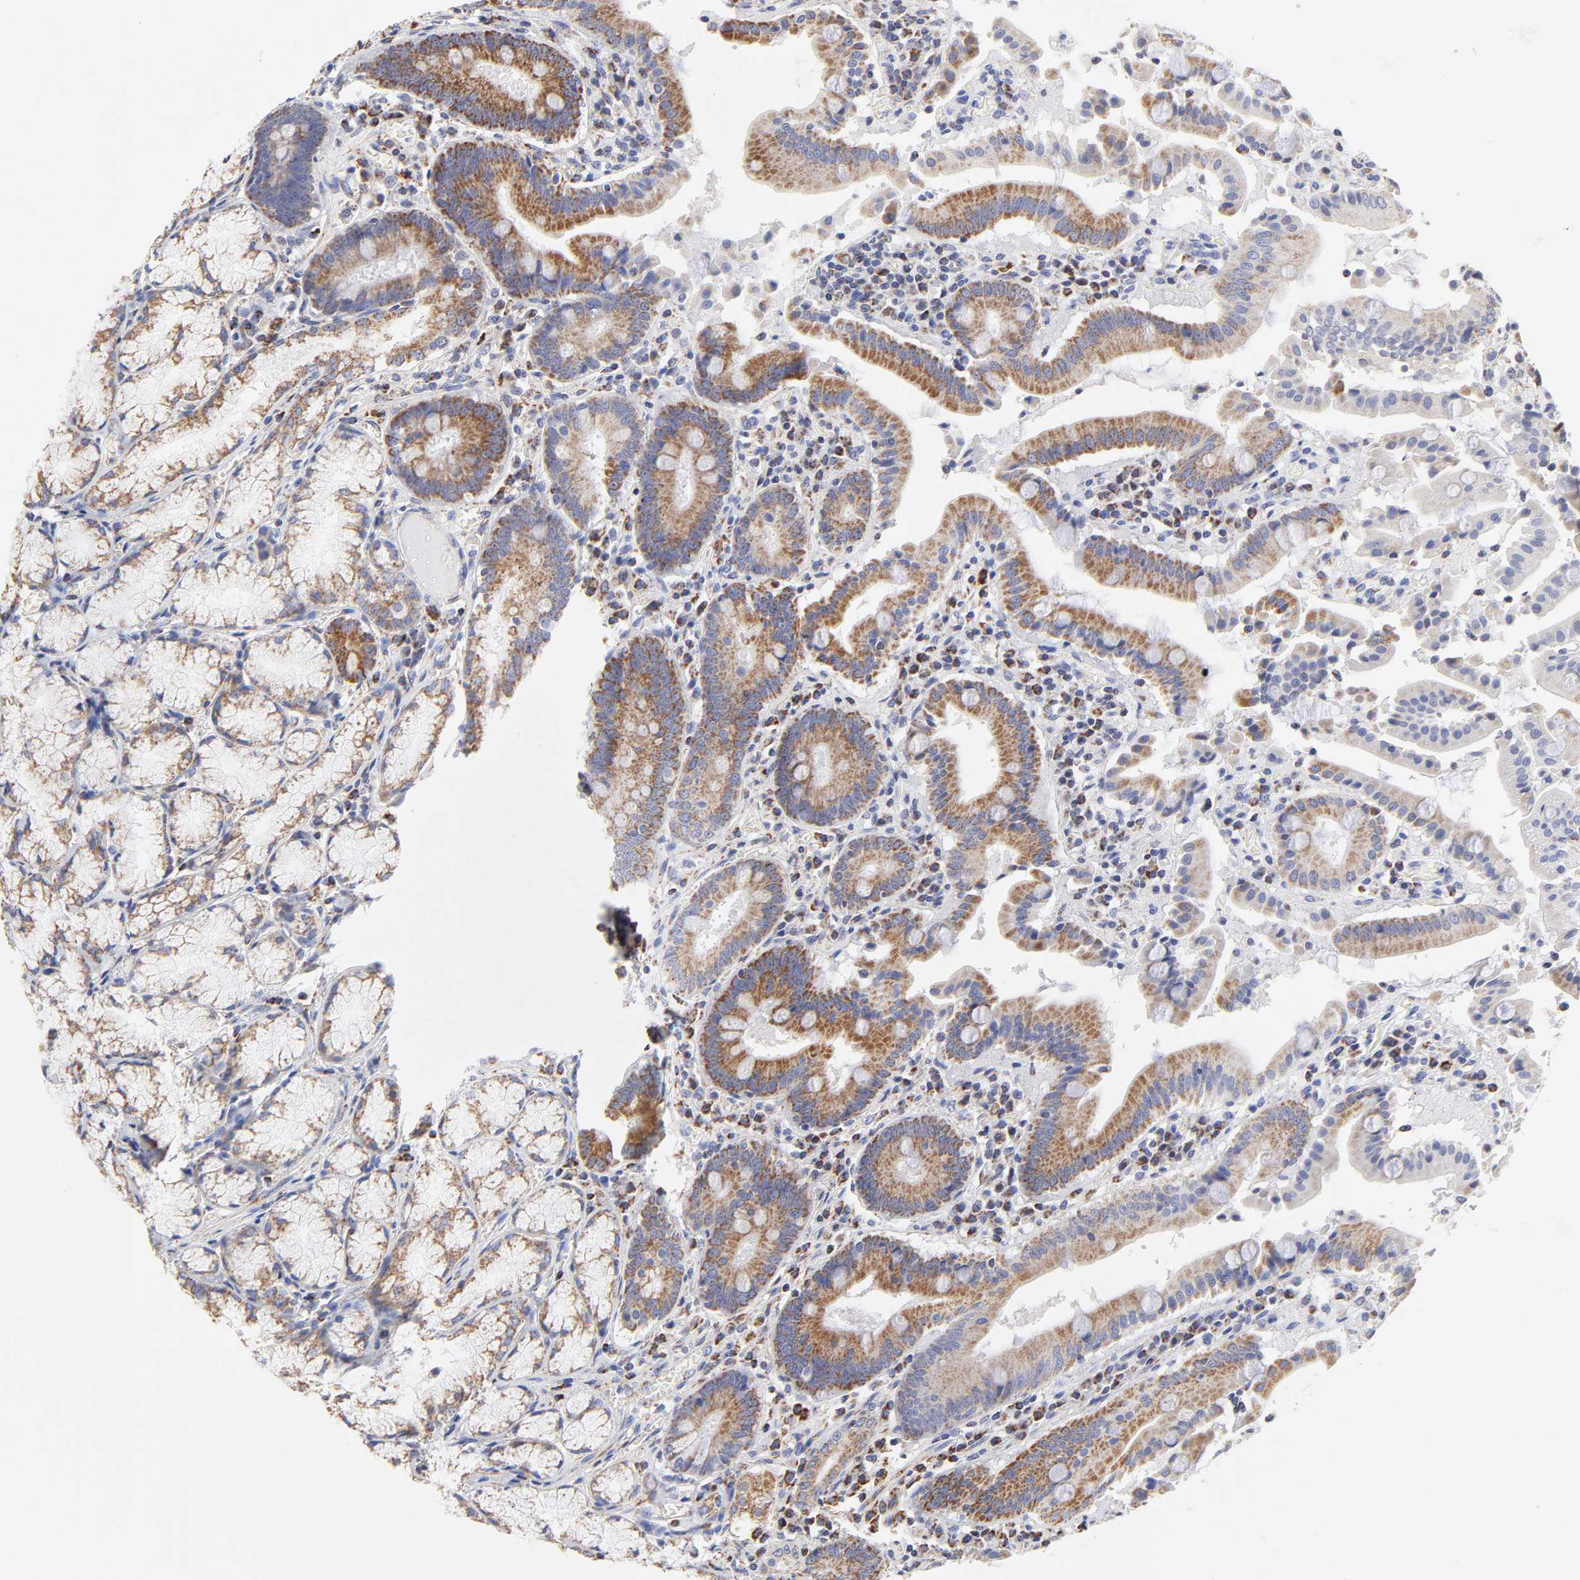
{"staining": {"intensity": "moderate", "quantity": ">75%", "location": "cytoplasmic/membranous"}, "tissue": "stomach", "cell_type": "Glandular cells", "image_type": "normal", "snomed": [{"axis": "morphology", "description": "Normal tissue, NOS"}, {"axis": "topography", "description": "Stomach, lower"}], "caption": "Immunohistochemical staining of benign stomach demonstrates moderate cytoplasmic/membranous protein positivity in approximately >75% of glandular cells.", "gene": "SSBP1", "patient": {"sex": "male", "age": 56}}